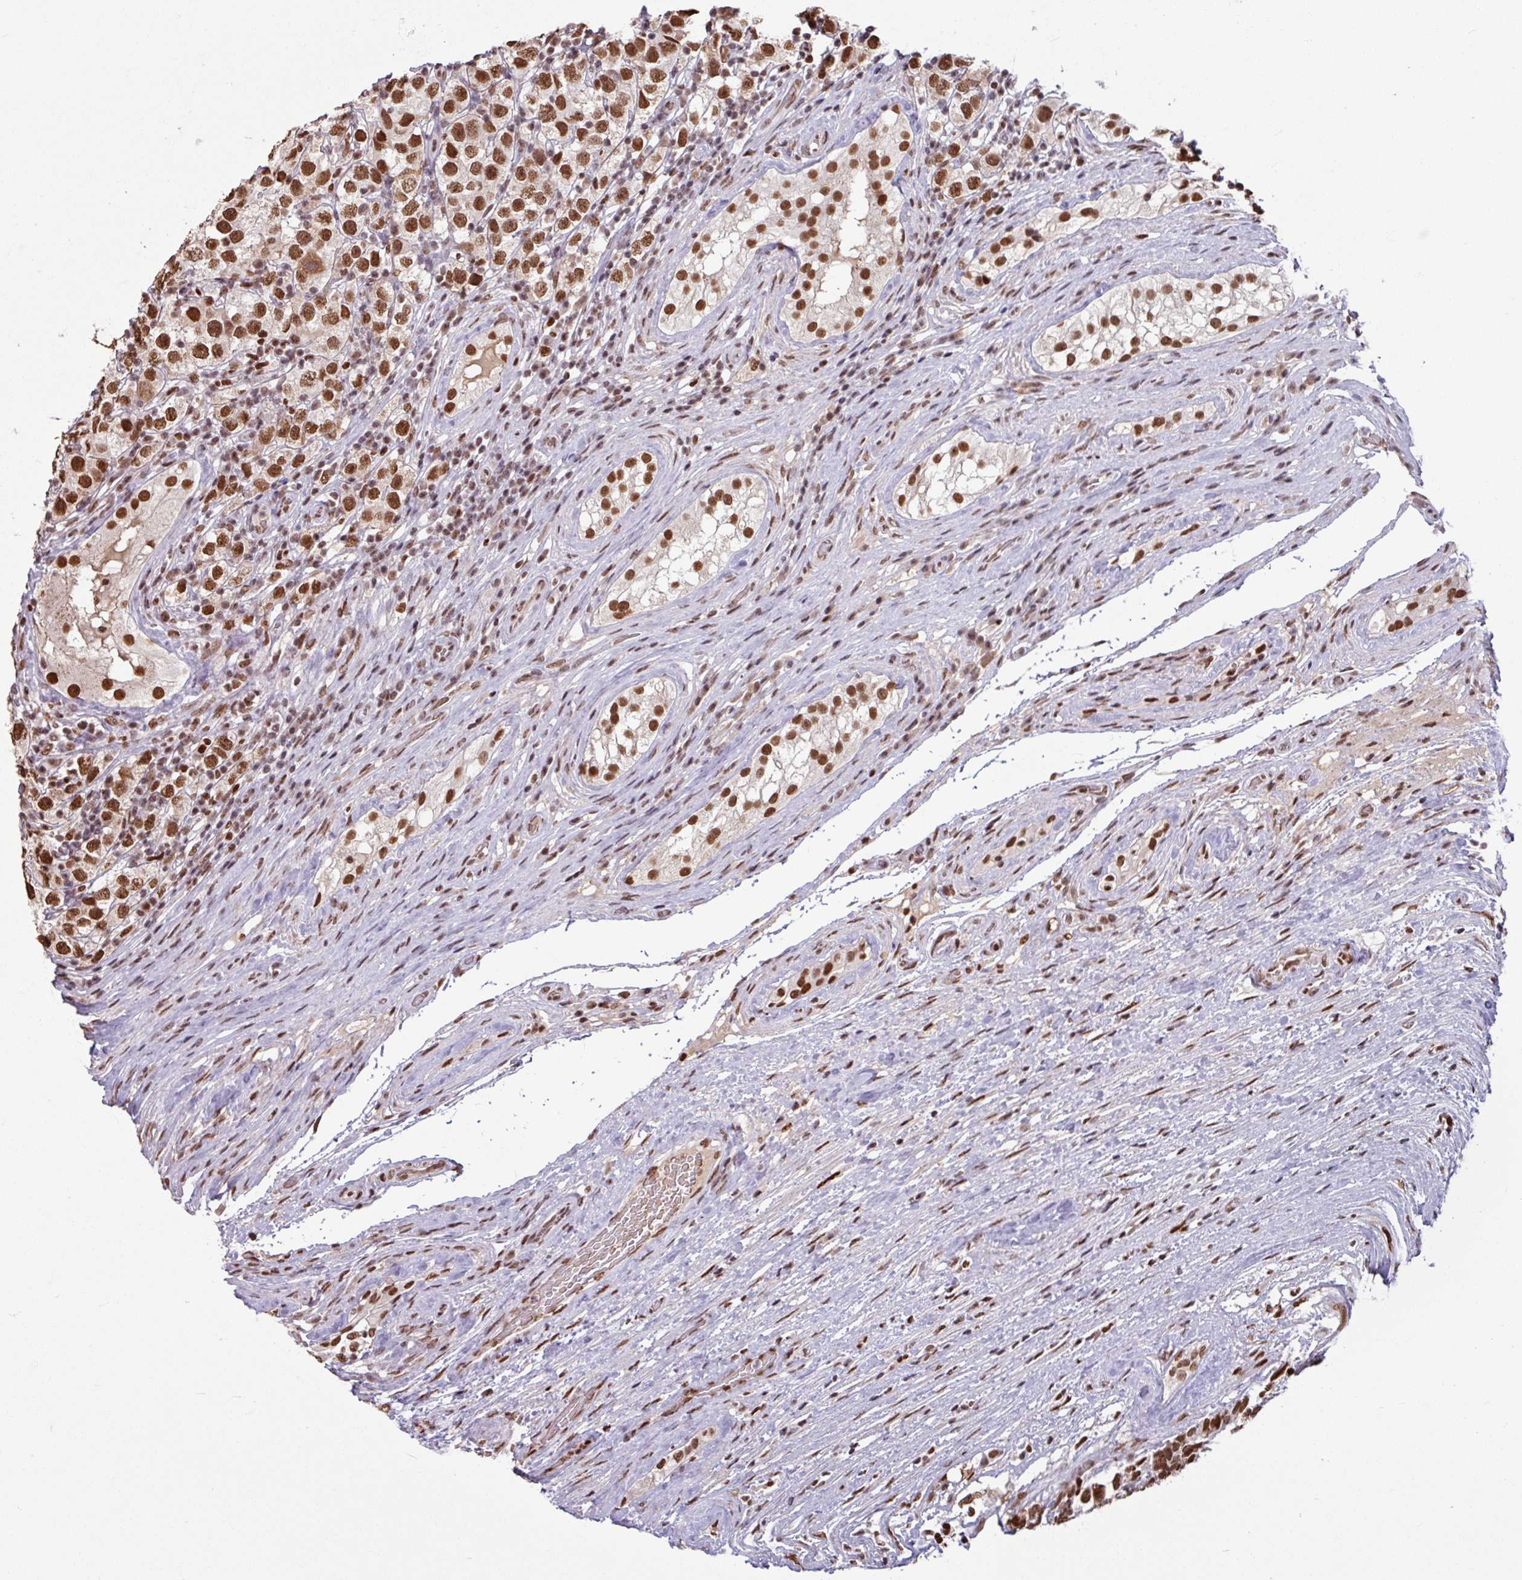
{"staining": {"intensity": "strong", "quantity": ">75%", "location": "nuclear"}, "tissue": "testis cancer", "cell_type": "Tumor cells", "image_type": "cancer", "snomed": [{"axis": "morphology", "description": "Seminoma, NOS"}, {"axis": "morphology", "description": "Carcinoma, Embryonal, NOS"}, {"axis": "topography", "description": "Testis"}], "caption": "Human testis cancer (seminoma) stained with a protein marker displays strong staining in tumor cells.", "gene": "TDG", "patient": {"sex": "male", "age": 41}}